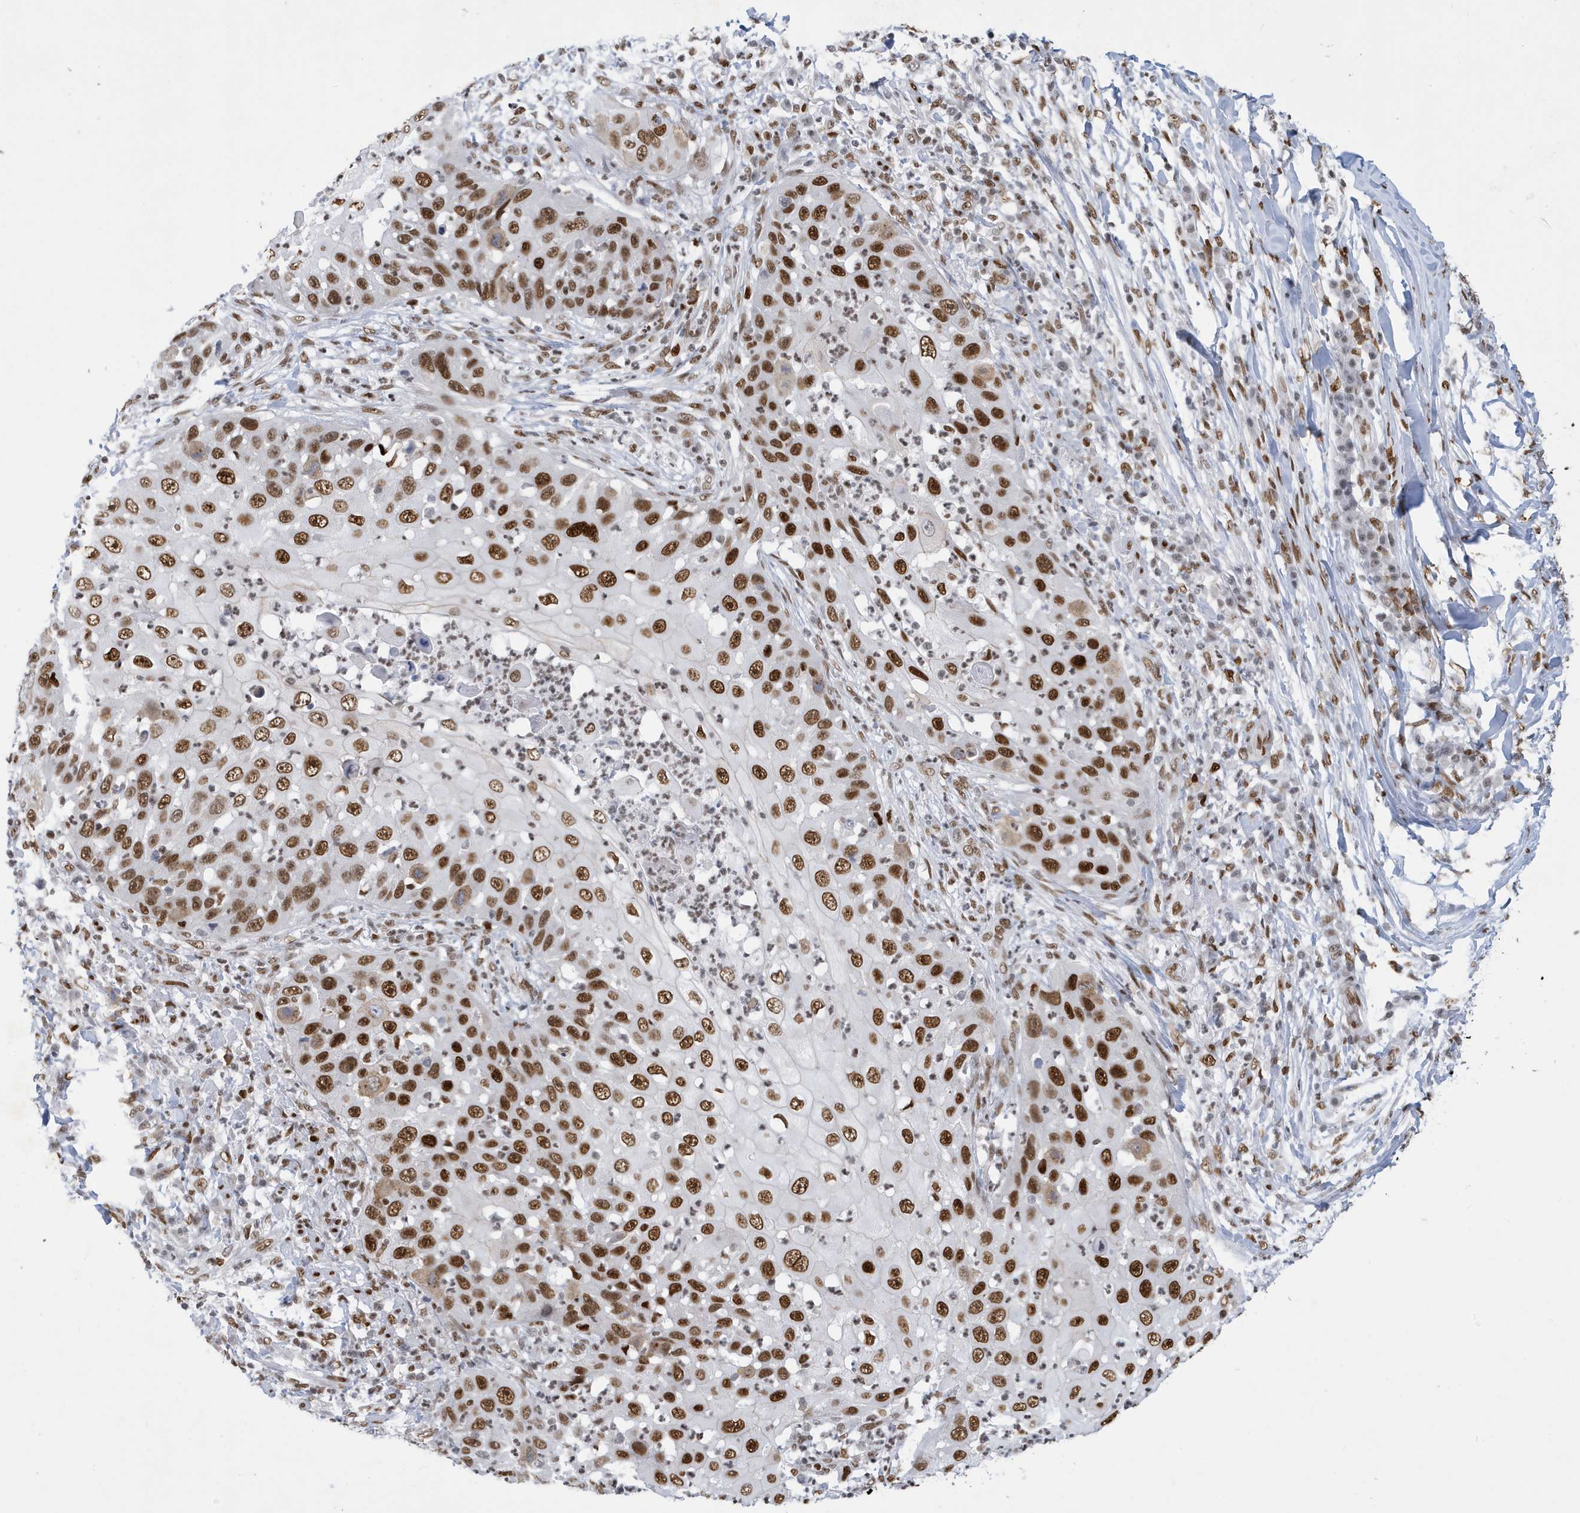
{"staining": {"intensity": "strong", "quantity": ">75%", "location": "nuclear"}, "tissue": "skin cancer", "cell_type": "Tumor cells", "image_type": "cancer", "snomed": [{"axis": "morphology", "description": "Squamous cell carcinoma, NOS"}, {"axis": "topography", "description": "Skin"}], "caption": "Immunohistochemistry (DAB) staining of human skin squamous cell carcinoma displays strong nuclear protein positivity in about >75% of tumor cells.", "gene": "PCYT1A", "patient": {"sex": "female", "age": 44}}